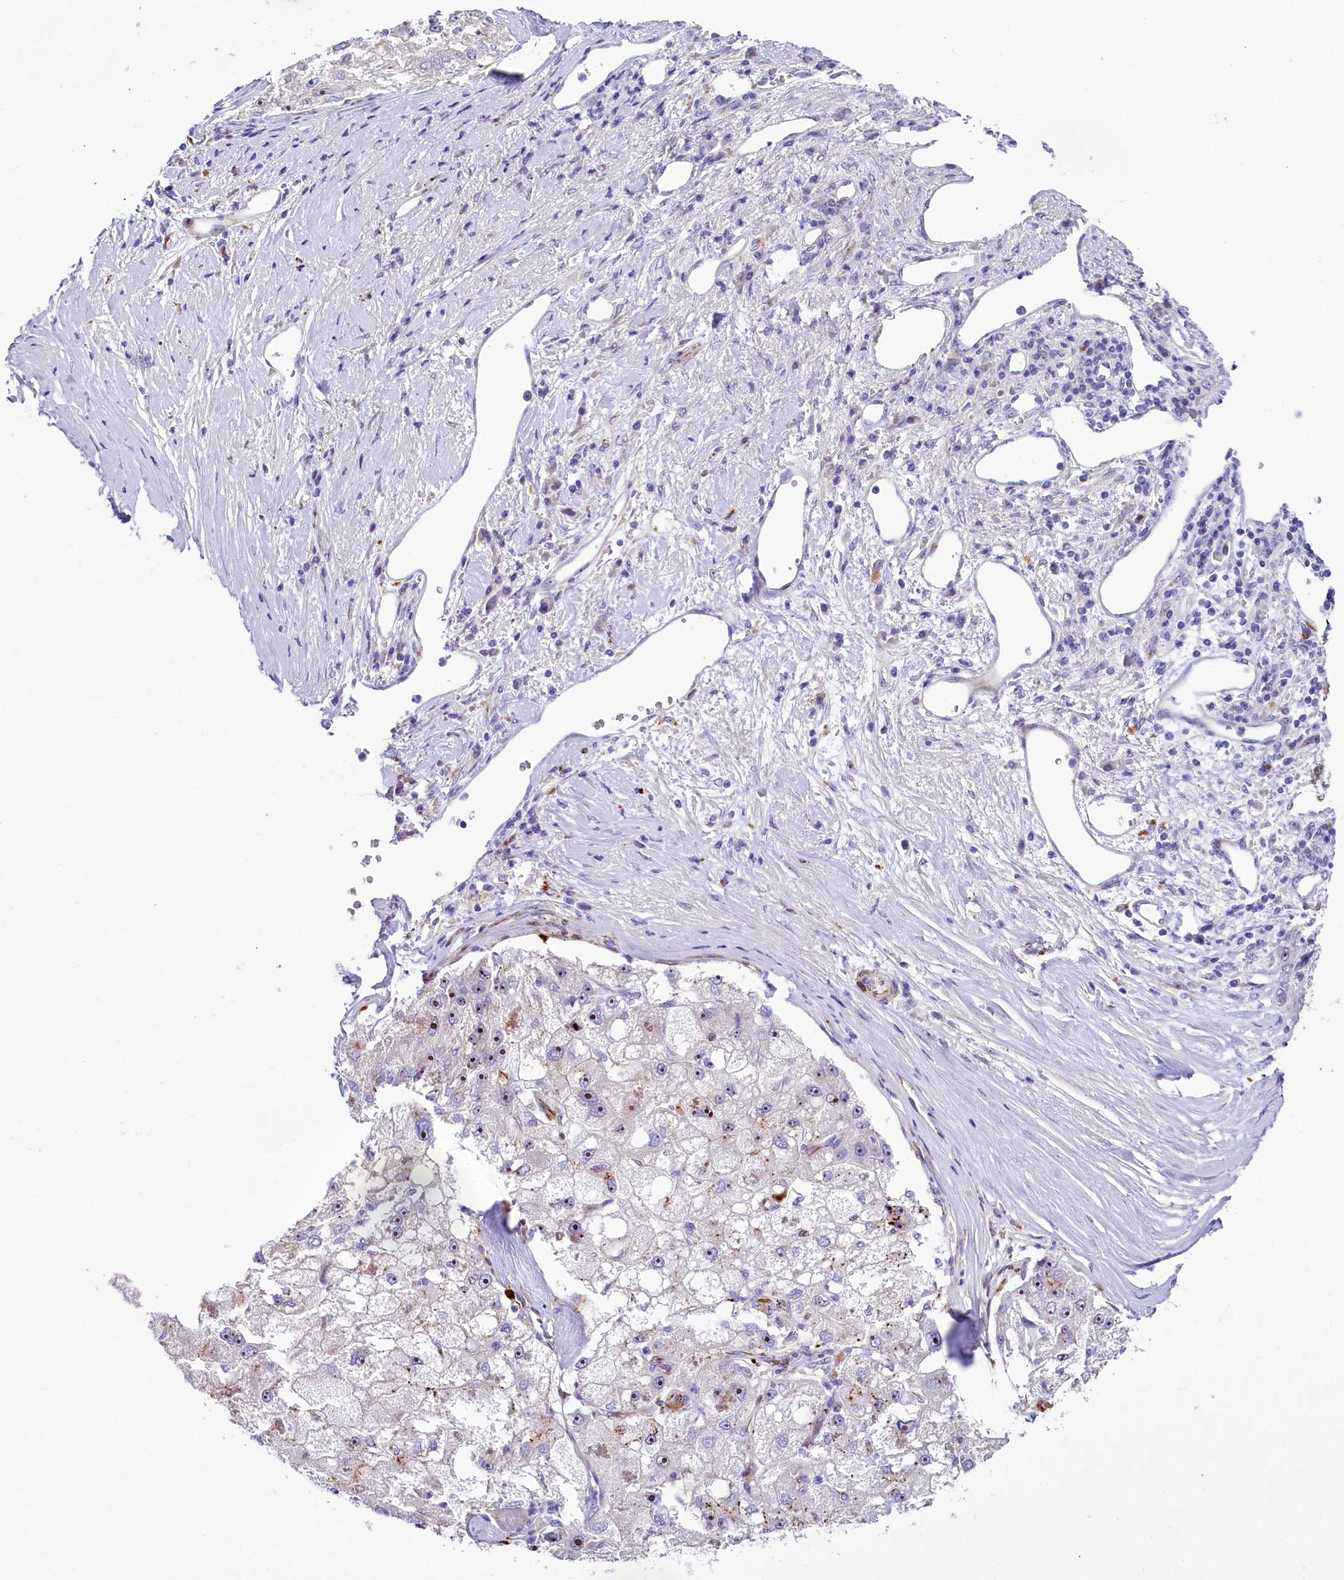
{"staining": {"intensity": "moderate", "quantity": "<25%", "location": "nuclear"}, "tissue": "liver cancer", "cell_type": "Tumor cells", "image_type": "cancer", "snomed": [{"axis": "morphology", "description": "Carcinoma, Hepatocellular, NOS"}, {"axis": "topography", "description": "Liver"}], "caption": "A brown stain highlights moderate nuclear positivity of a protein in hepatocellular carcinoma (liver) tumor cells.", "gene": "SH3TC2", "patient": {"sex": "male", "age": 80}}